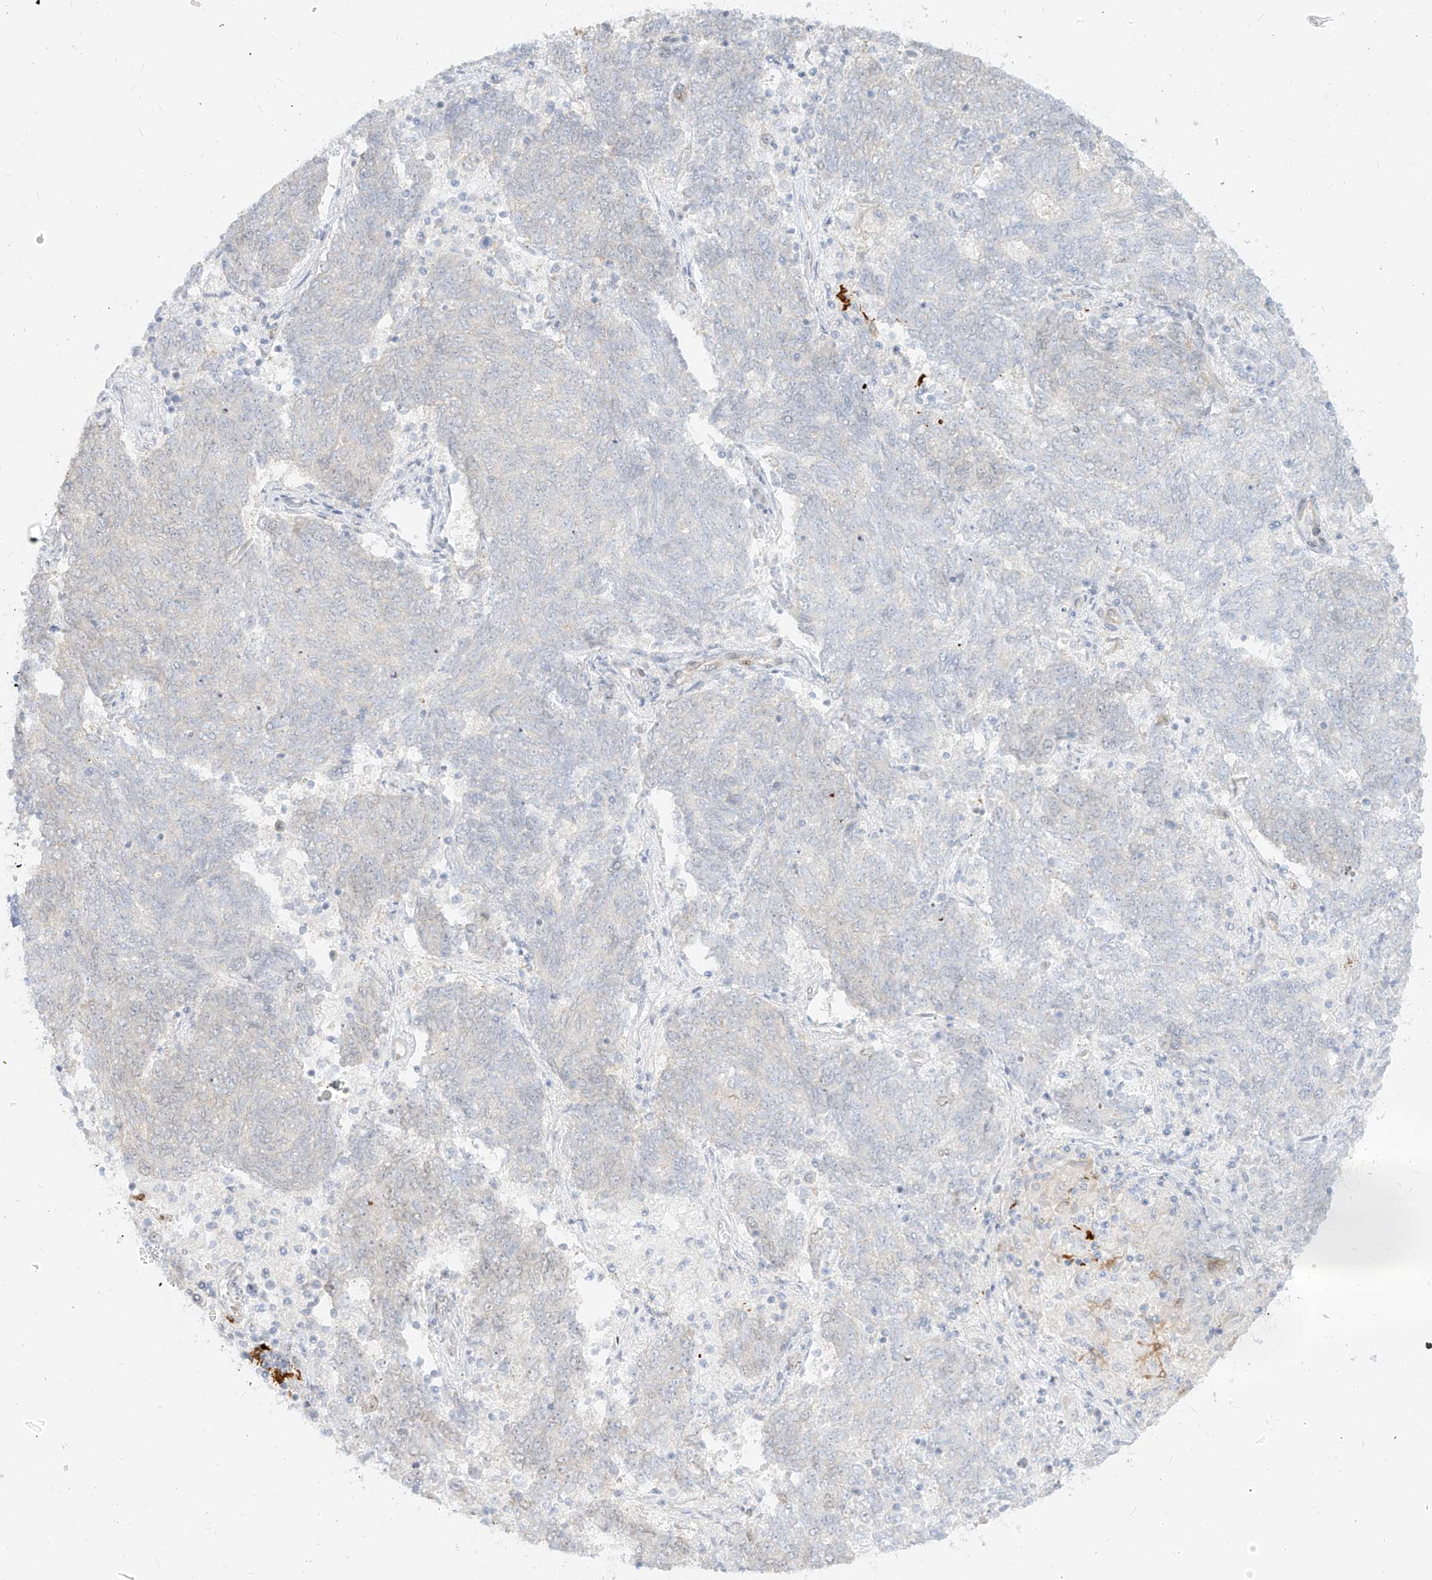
{"staining": {"intensity": "negative", "quantity": "none", "location": "none"}, "tissue": "endometrial cancer", "cell_type": "Tumor cells", "image_type": "cancer", "snomed": [{"axis": "morphology", "description": "Adenocarcinoma, NOS"}, {"axis": "topography", "description": "Endometrium"}], "caption": "Immunohistochemistry of human adenocarcinoma (endometrial) shows no staining in tumor cells. Brightfield microscopy of immunohistochemistry (IHC) stained with DAB (3,3'-diaminobenzidine) (brown) and hematoxylin (blue), captured at high magnification.", "gene": "NHSL1", "patient": {"sex": "female", "age": 80}}